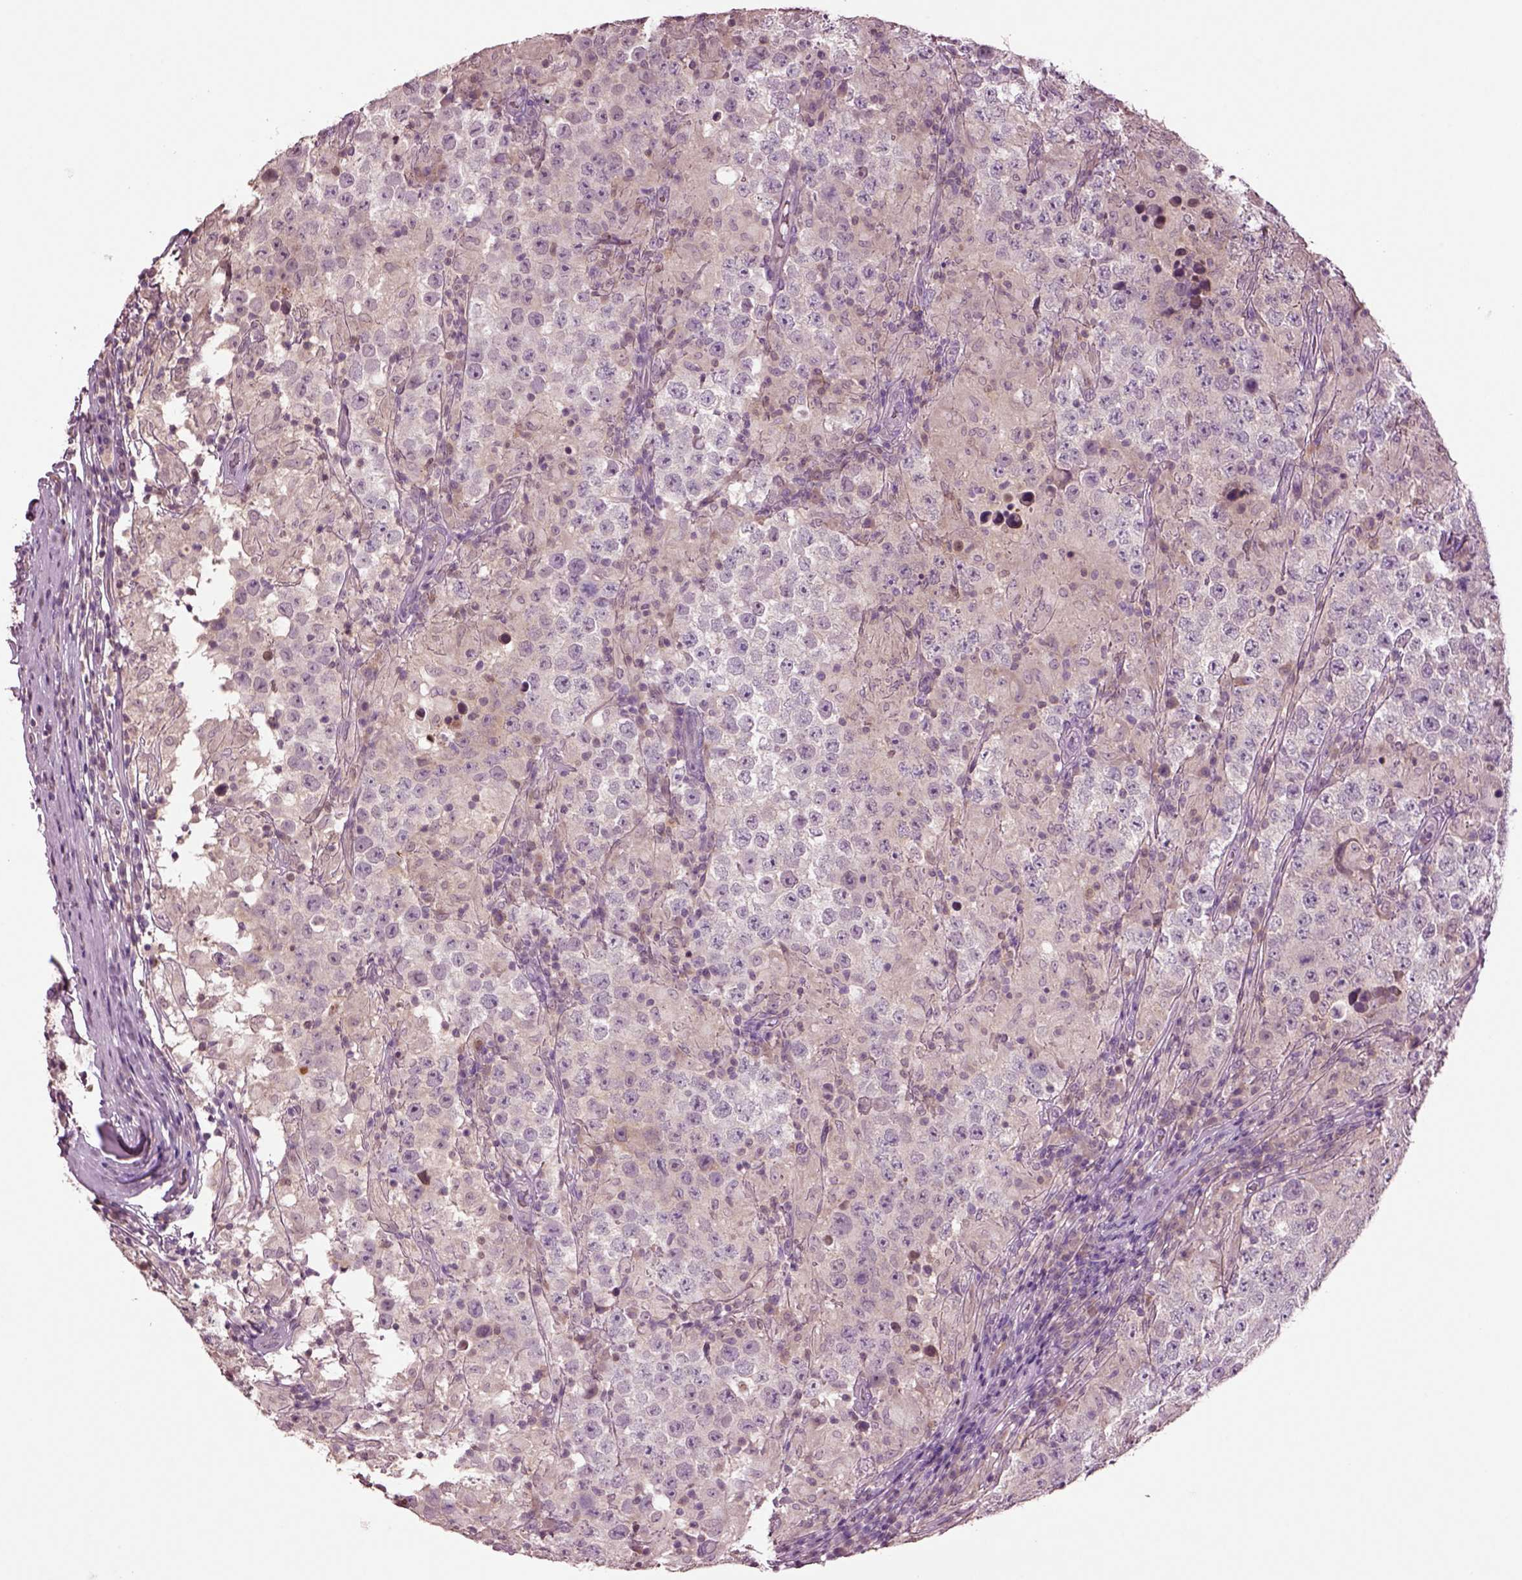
{"staining": {"intensity": "negative", "quantity": "none", "location": "none"}, "tissue": "testis cancer", "cell_type": "Tumor cells", "image_type": "cancer", "snomed": [{"axis": "morphology", "description": "Seminoma, NOS"}, {"axis": "morphology", "description": "Carcinoma, Embryonal, NOS"}, {"axis": "topography", "description": "Testis"}], "caption": "An immunohistochemistry (IHC) photomicrograph of testis cancer (embryonal carcinoma) is shown. There is no staining in tumor cells of testis cancer (embryonal carcinoma).", "gene": "CLPSL1", "patient": {"sex": "male", "age": 41}}